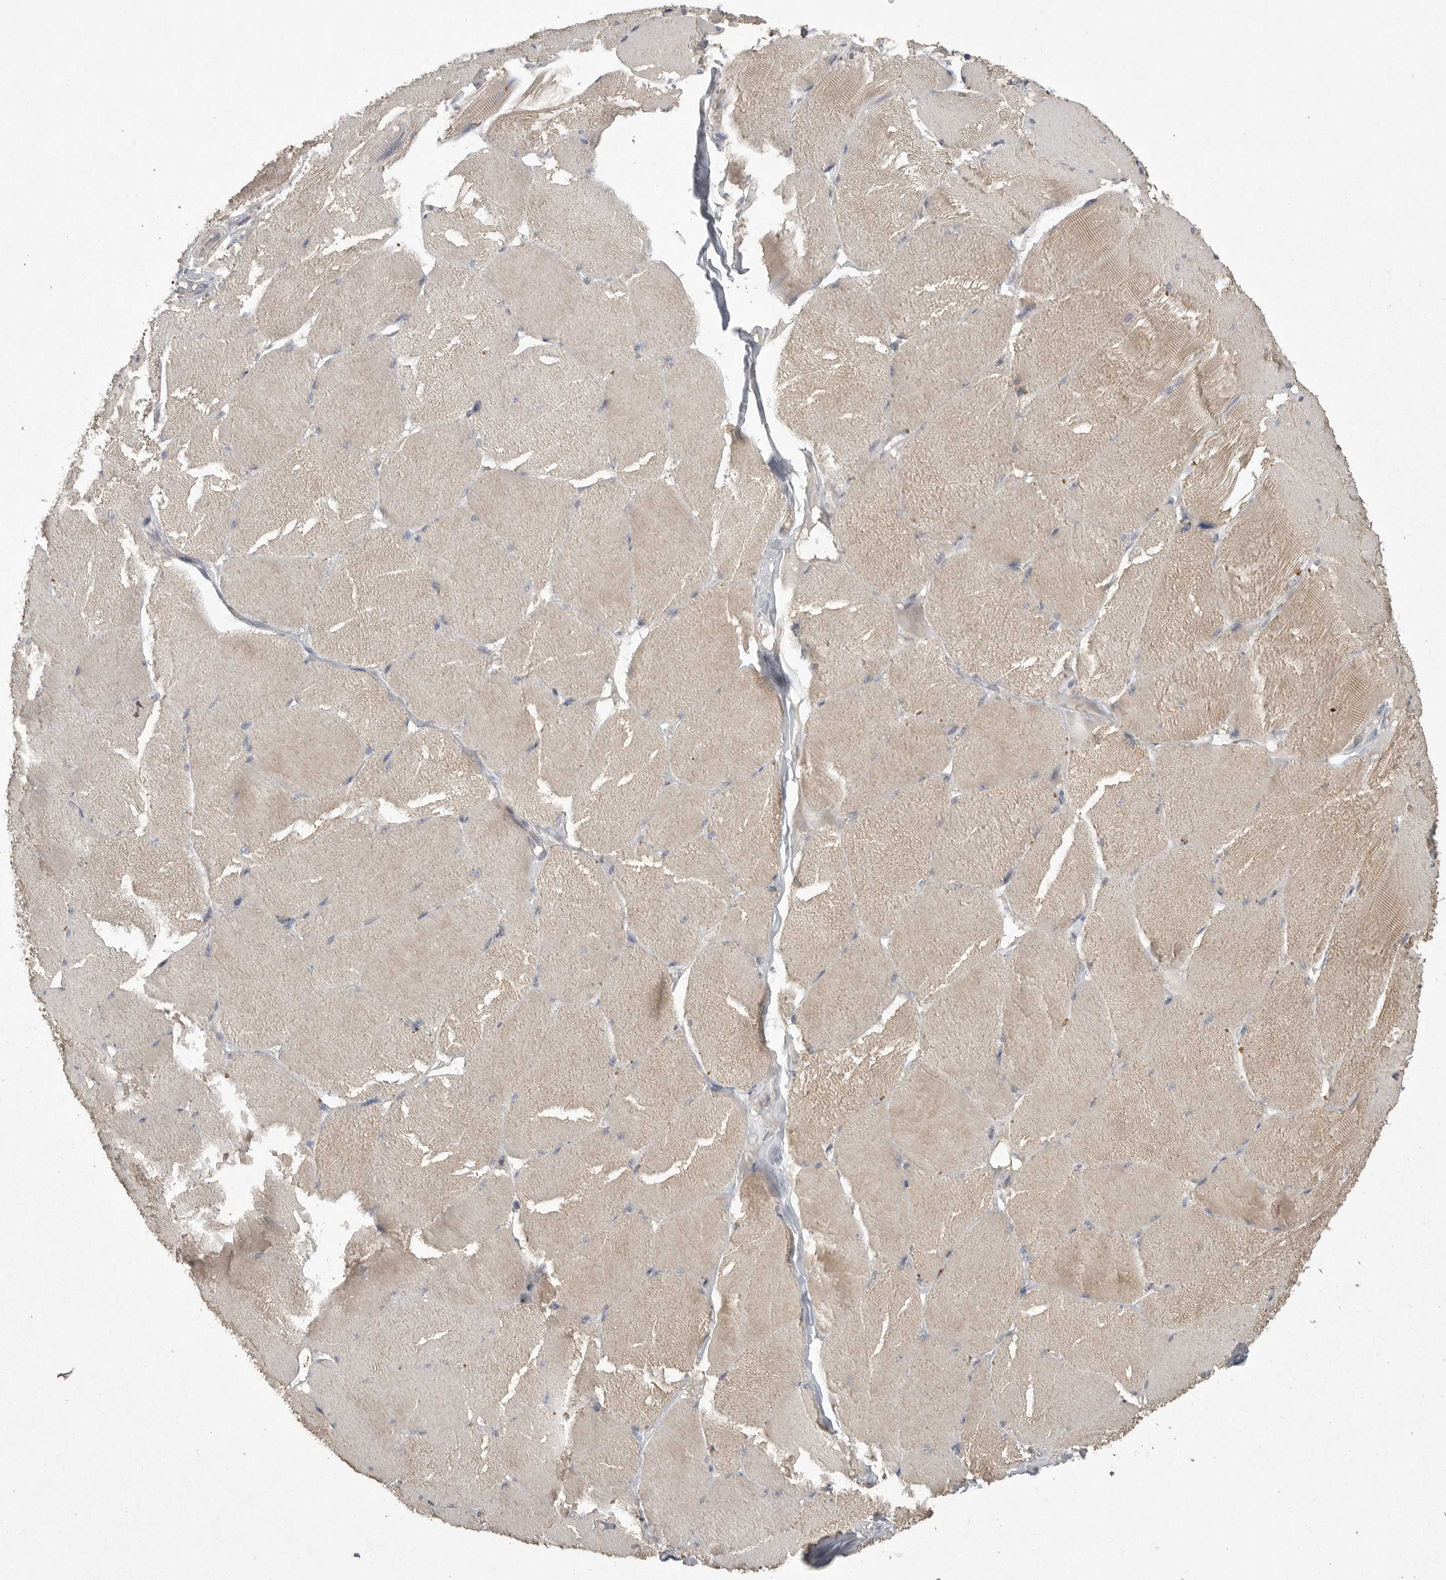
{"staining": {"intensity": "weak", "quantity": ">75%", "location": "cytoplasmic/membranous"}, "tissue": "skeletal muscle", "cell_type": "Myocytes", "image_type": "normal", "snomed": [{"axis": "morphology", "description": "Normal tissue, NOS"}, {"axis": "topography", "description": "Skin"}, {"axis": "topography", "description": "Skeletal muscle"}], "caption": "Immunohistochemical staining of unremarkable human skeletal muscle reveals >75% levels of weak cytoplasmic/membranous protein staining in approximately >75% of myocytes.", "gene": "VANGL2", "patient": {"sex": "male", "age": 83}}